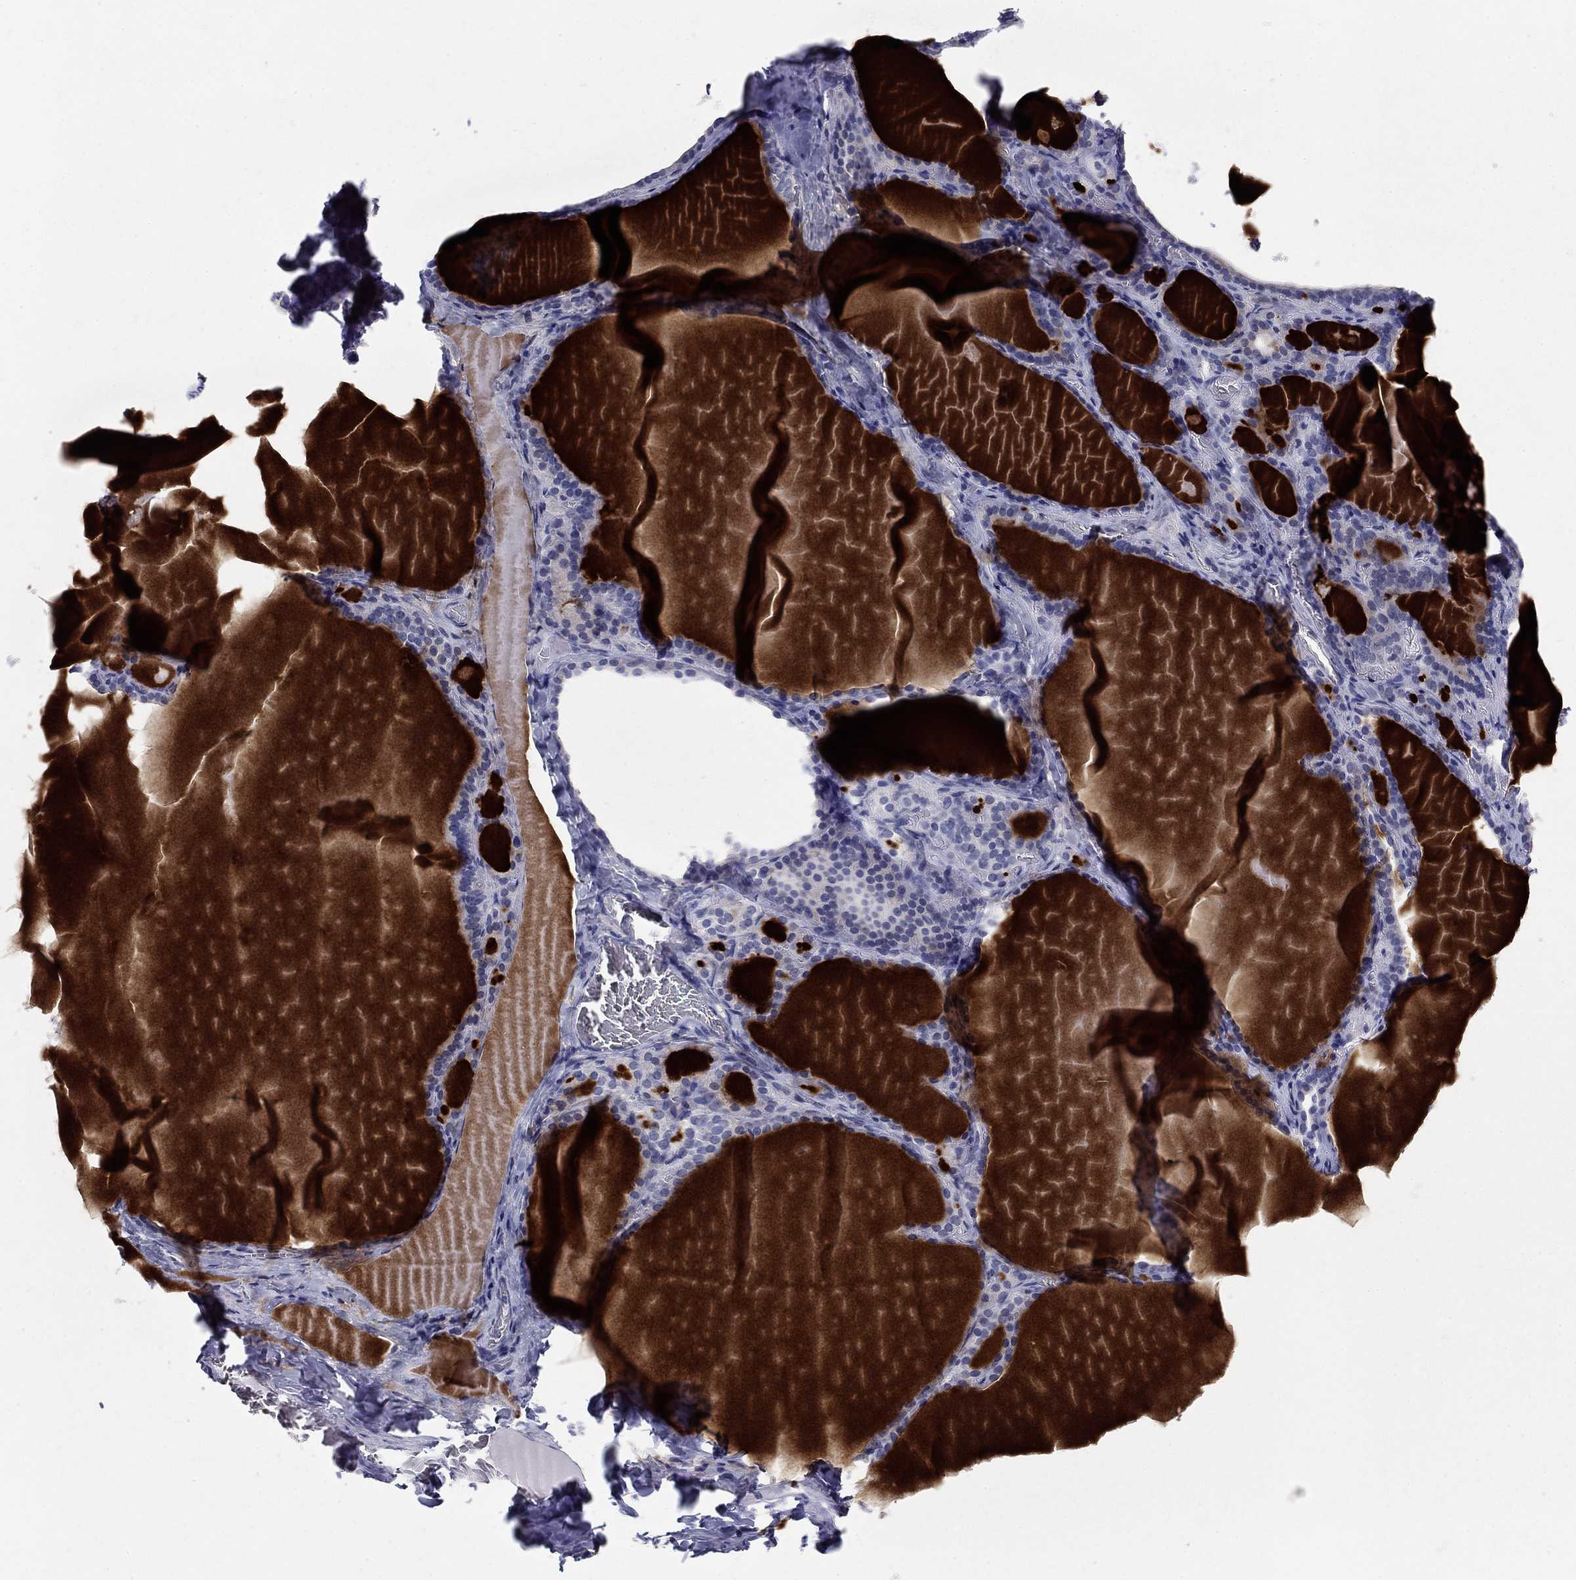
{"staining": {"intensity": "negative", "quantity": "none", "location": "none"}, "tissue": "thyroid gland", "cell_type": "Glandular cells", "image_type": "normal", "snomed": [{"axis": "morphology", "description": "Normal tissue, NOS"}, {"axis": "morphology", "description": "Hyperplasia, NOS"}, {"axis": "topography", "description": "Thyroid gland"}], "caption": "High magnification brightfield microscopy of benign thyroid gland stained with DAB (3,3'-diaminobenzidine) (brown) and counterstained with hematoxylin (blue): glandular cells show no significant expression.", "gene": "TP53TG5", "patient": {"sex": "female", "age": 27}}